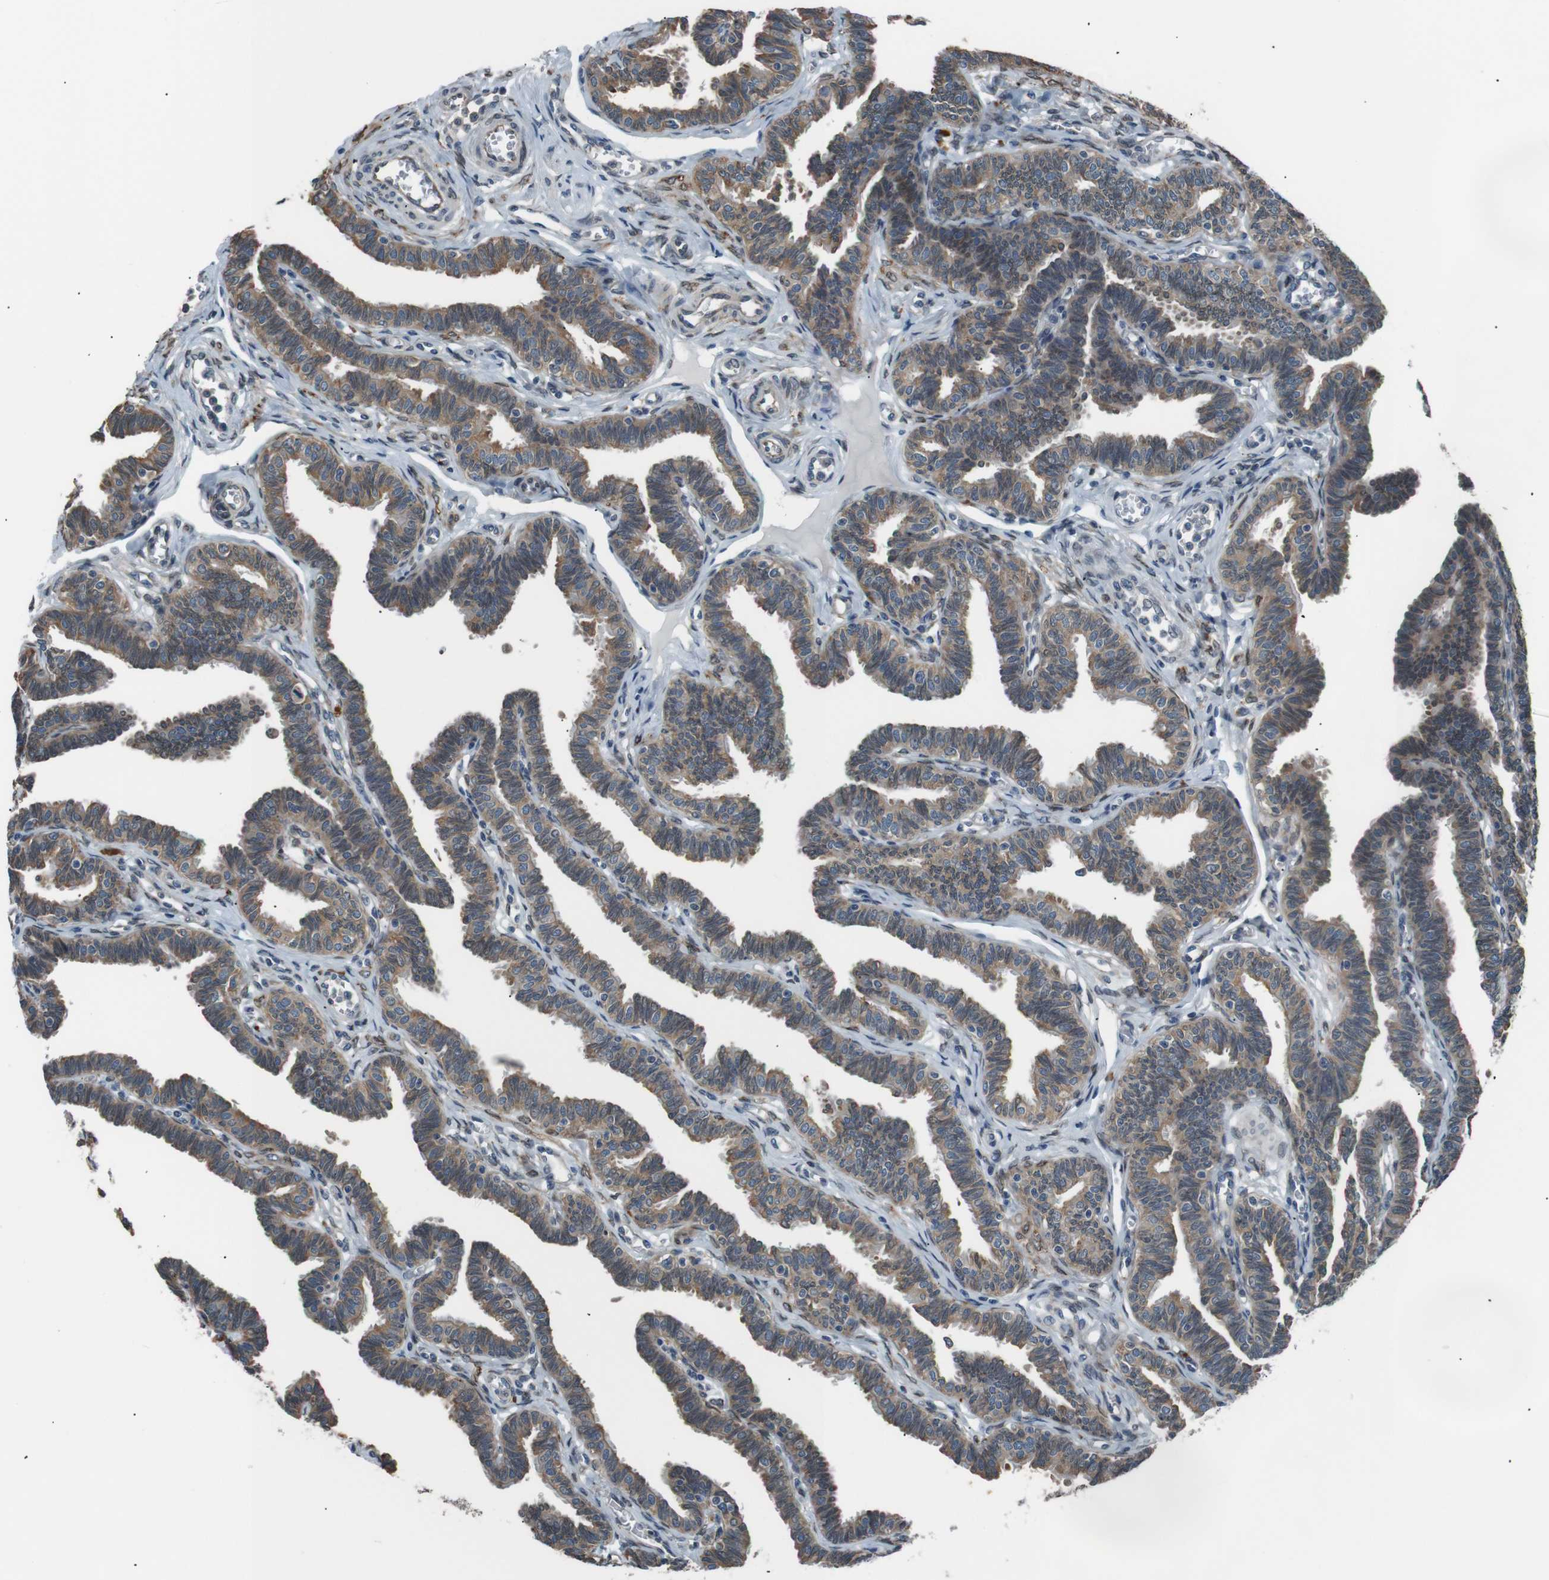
{"staining": {"intensity": "moderate", "quantity": ">75%", "location": "cytoplasmic/membranous"}, "tissue": "fallopian tube", "cell_type": "Glandular cells", "image_type": "normal", "snomed": [{"axis": "morphology", "description": "Normal tissue, NOS"}, {"axis": "topography", "description": "Fallopian tube"}, {"axis": "topography", "description": "Ovary"}], "caption": "This image exhibits immunohistochemistry staining of normal human fallopian tube, with medium moderate cytoplasmic/membranous positivity in approximately >75% of glandular cells.", "gene": "SIGMAR1", "patient": {"sex": "female", "age": 23}}